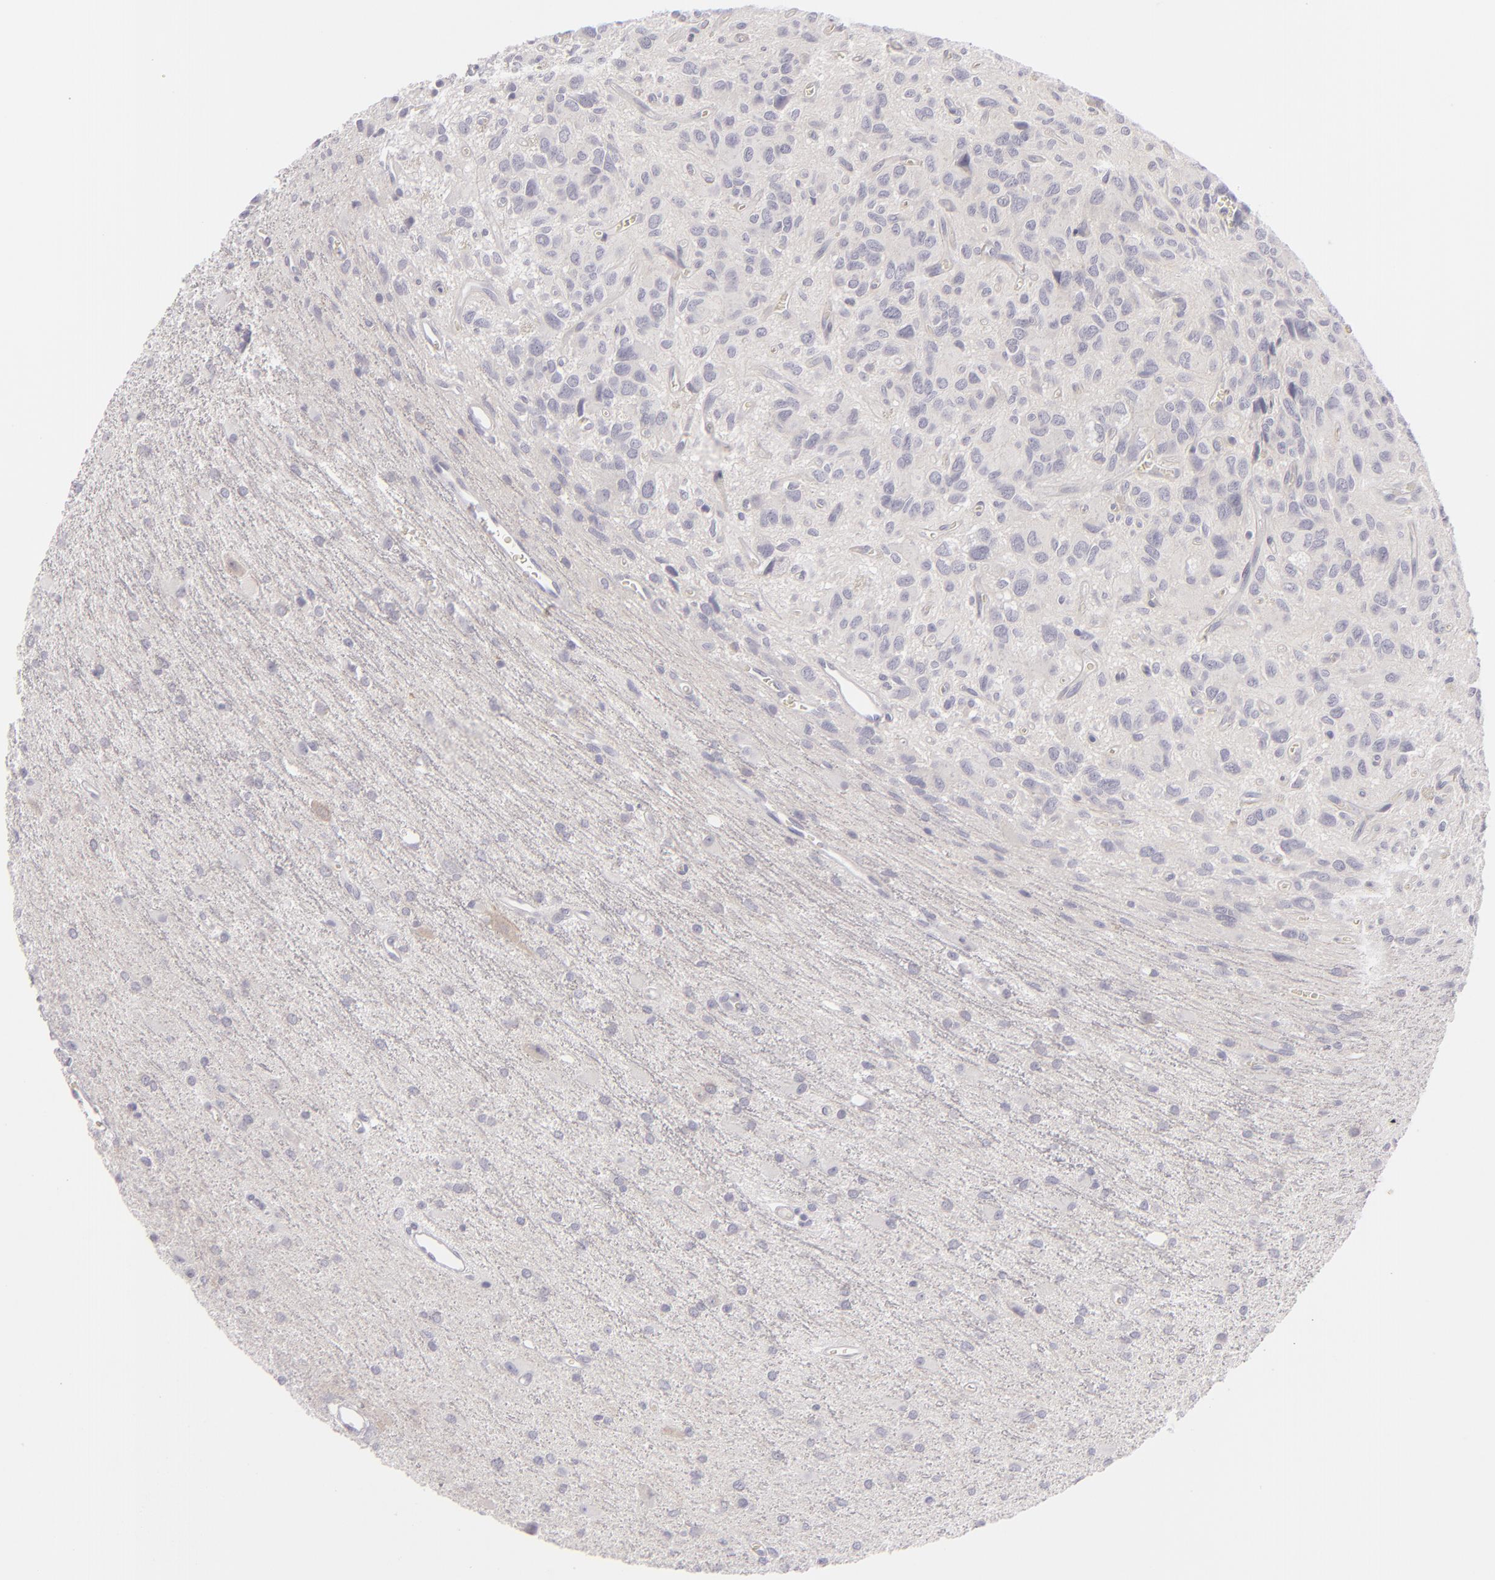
{"staining": {"intensity": "negative", "quantity": "none", "location": "none"}, "tissue": "glioma", "cell_type": "Tumor cells", "image_type": "cancer", "snomed": [{"axis": "morphology", "description": "Glioma, malignant, Low grade"}, {"axis": "topography", "description": "Brain"}], "caption": "This histopathology image is of malignant low-grade glioma stained with IHC to label a protein in brown with the nuclei are counter-stained blue. There is no expression in tumor cells.", "gene": "DLG4", "patient": {"sex": "female", "age": 15}}